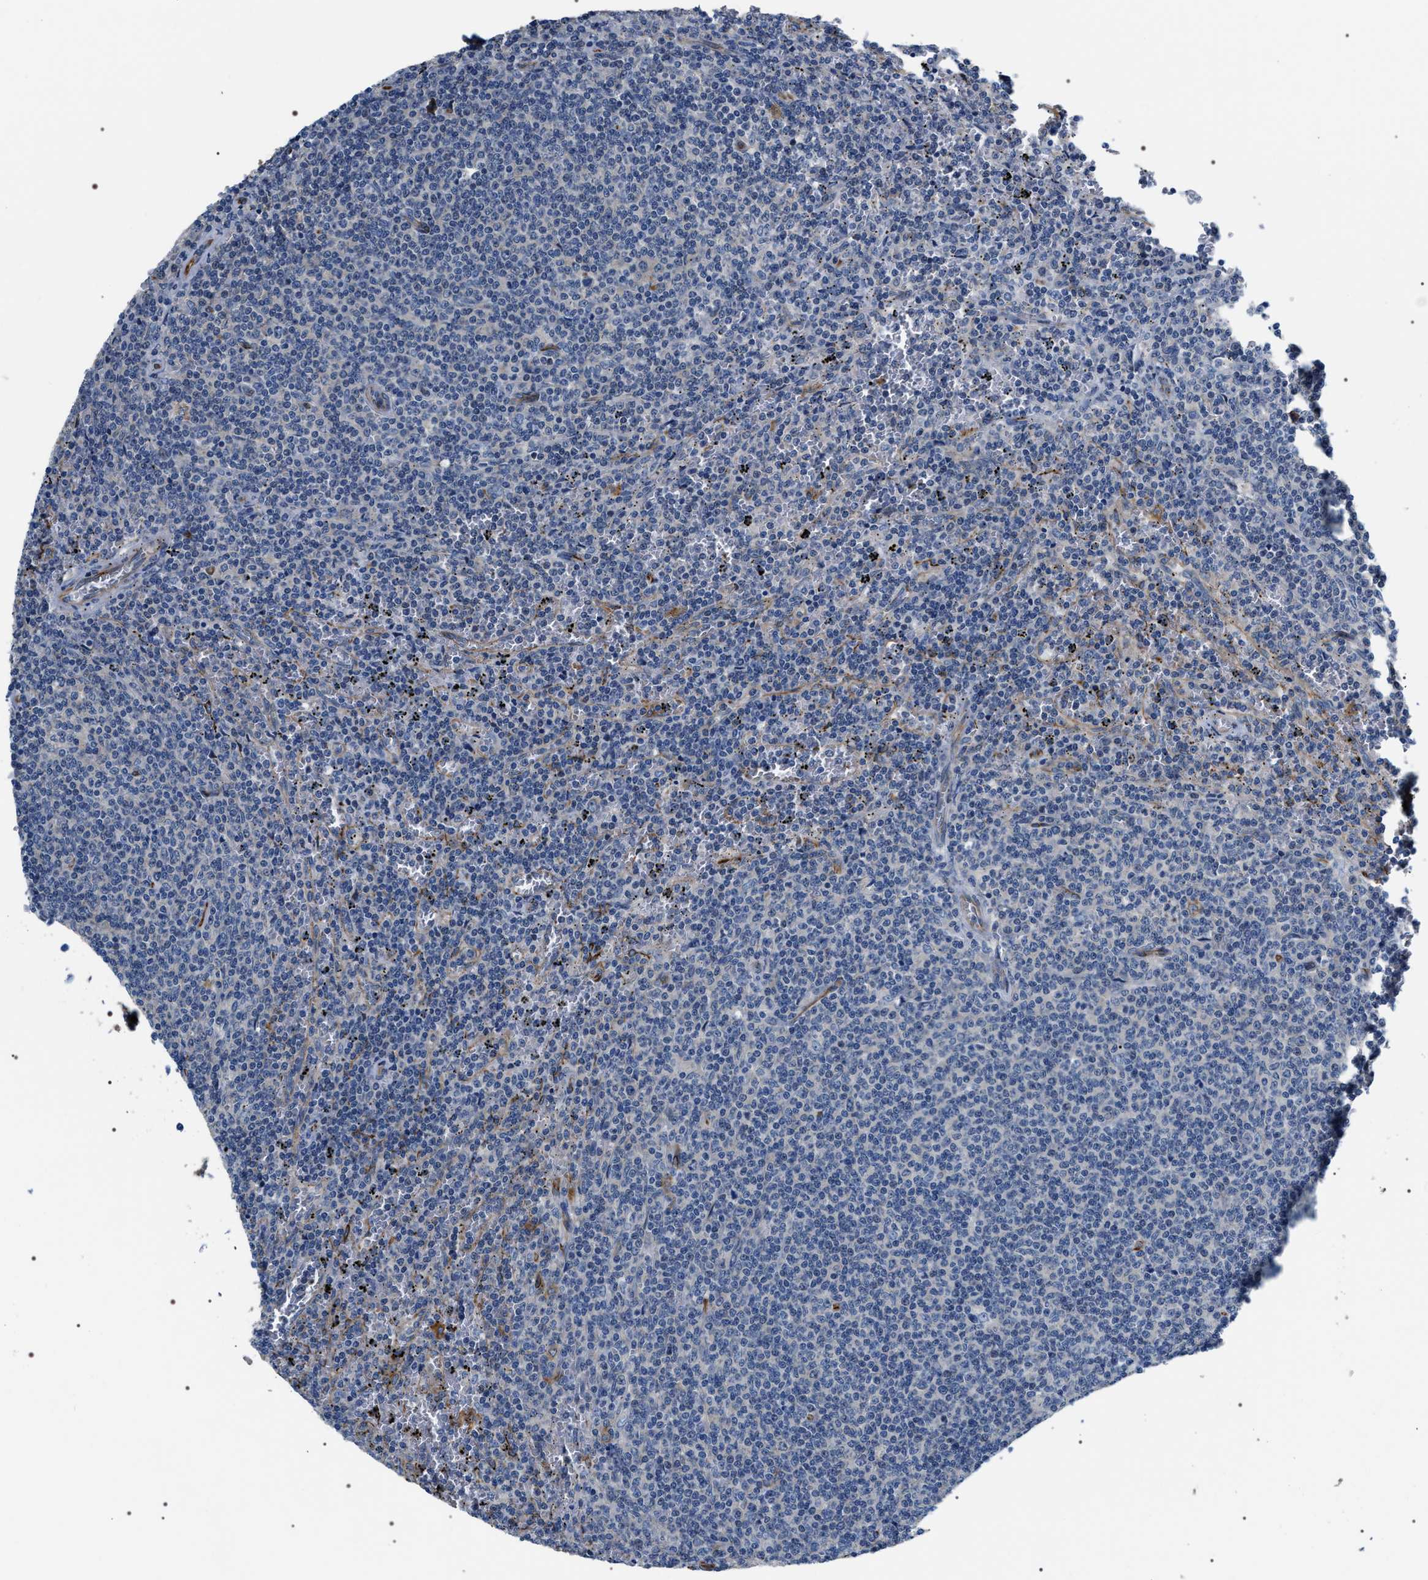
{"staining": {"intensity": "negative", "quantity": "none", "location": "none"}, "tissue": "lymphoma", "cell_type": "Tumor cells", "image_type": "cancer", "snomed": [{"axis": "morphology", "description": "Malignant lymphoma, non-Hodgkin's type, Low grade"}, {"axis": "topography", "description": "Spleen"}], "caption": "Malignant lymphoma, non-Hodgkin's type (low-grade) was stained to show a protein in brown. There is no significant positivity in tumor cells. (Immunohistochemistry, brightfield microscopy, high magnification).", "gene": "PKD1L1", "patient": {"sex": "female", "age": 50}}